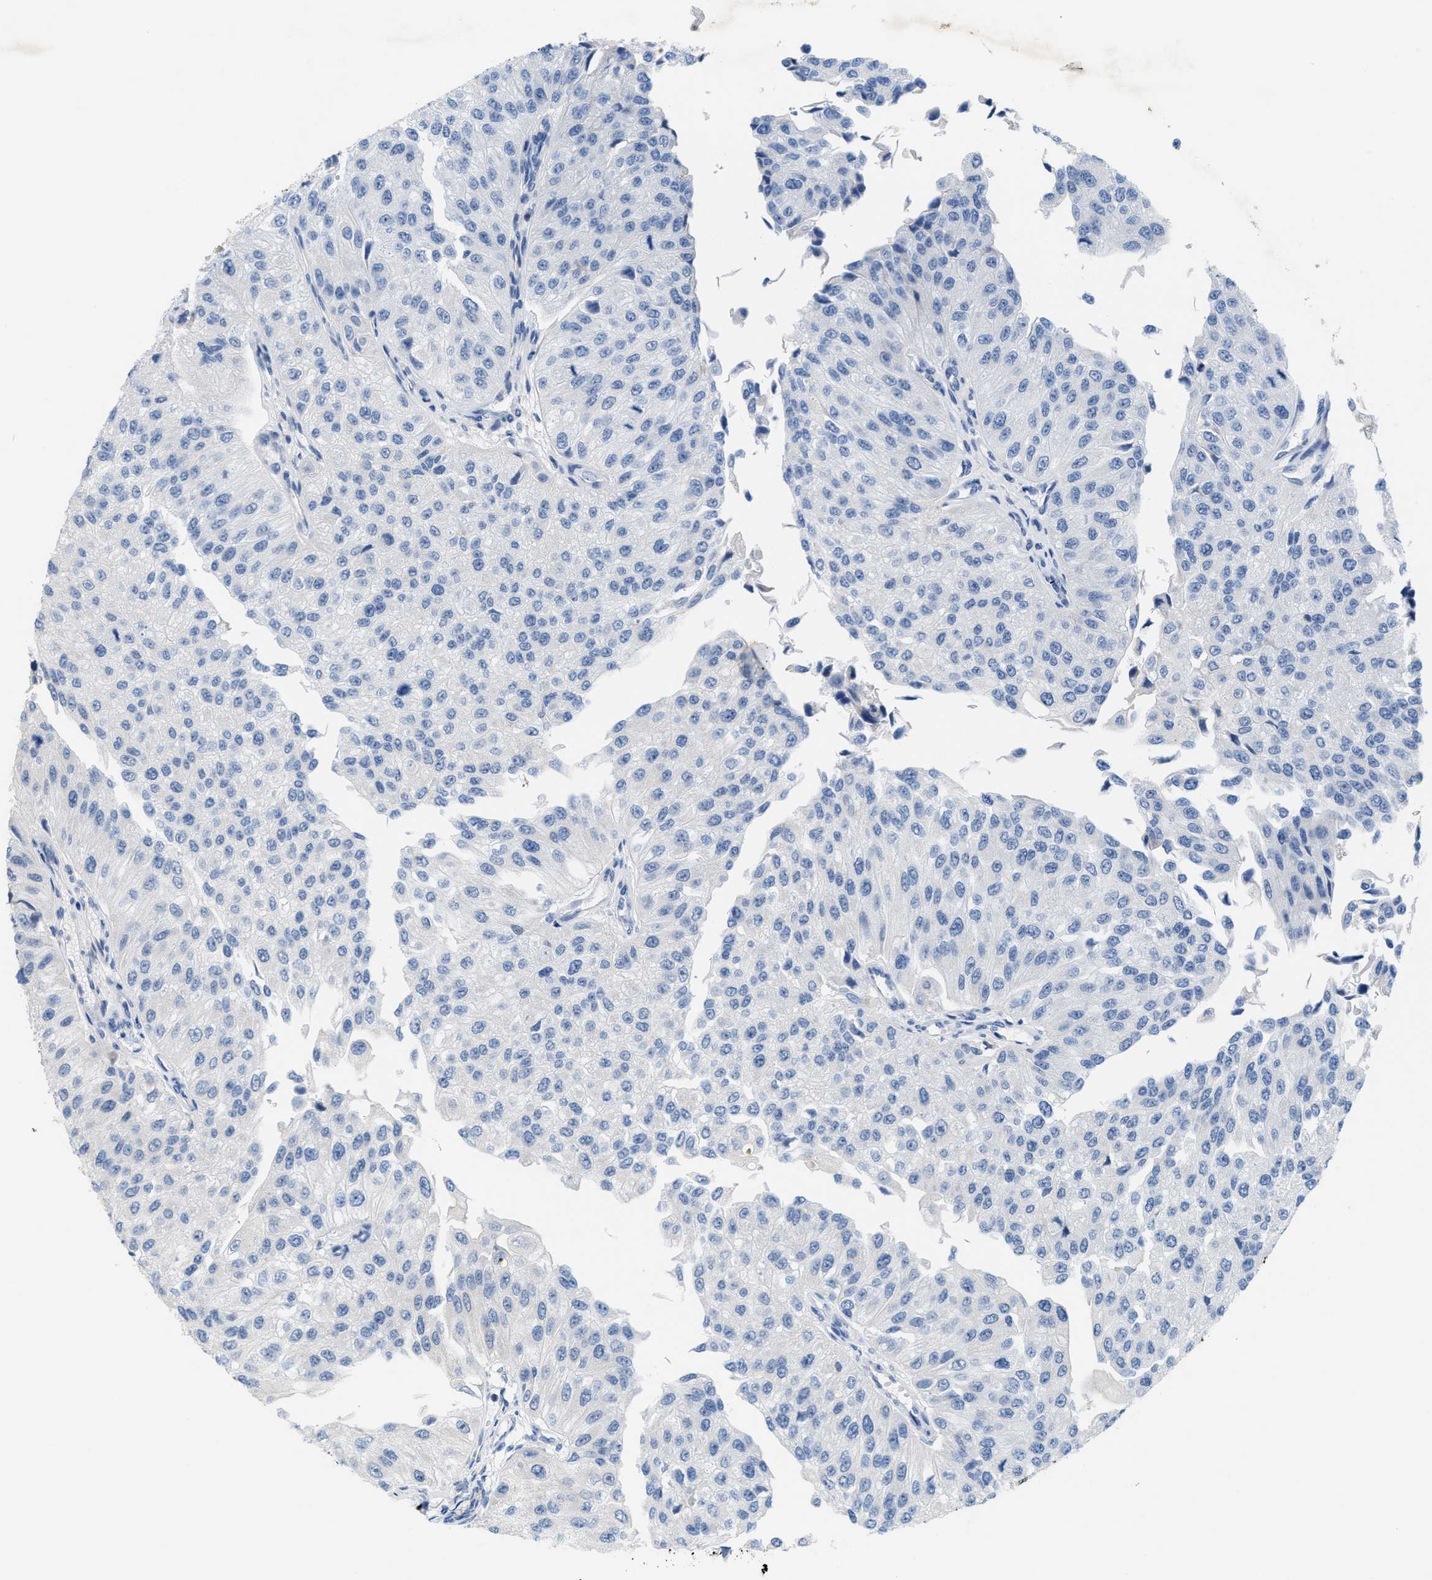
{"staining": {"intensity": "negative", "quantity": "none", "location": "none"}, "tissue": "urothelial cancer", "cell_type": "Tumor cells", "image_type": "cancer", "snomed": [{"axis": "morphology", "description": "Urothelial carcinoma, High grade"}, {"axis": "topography", "description": "Kidney"}, {"axis": "topography", "description": "Urinary bladder"}], "caption": "An image of high-grade urothelial carcinoma stained for a protein displays no brown staining in tumor cells.", "gene": "CPA2", "patient": {"sex": "male", "age": 77}}